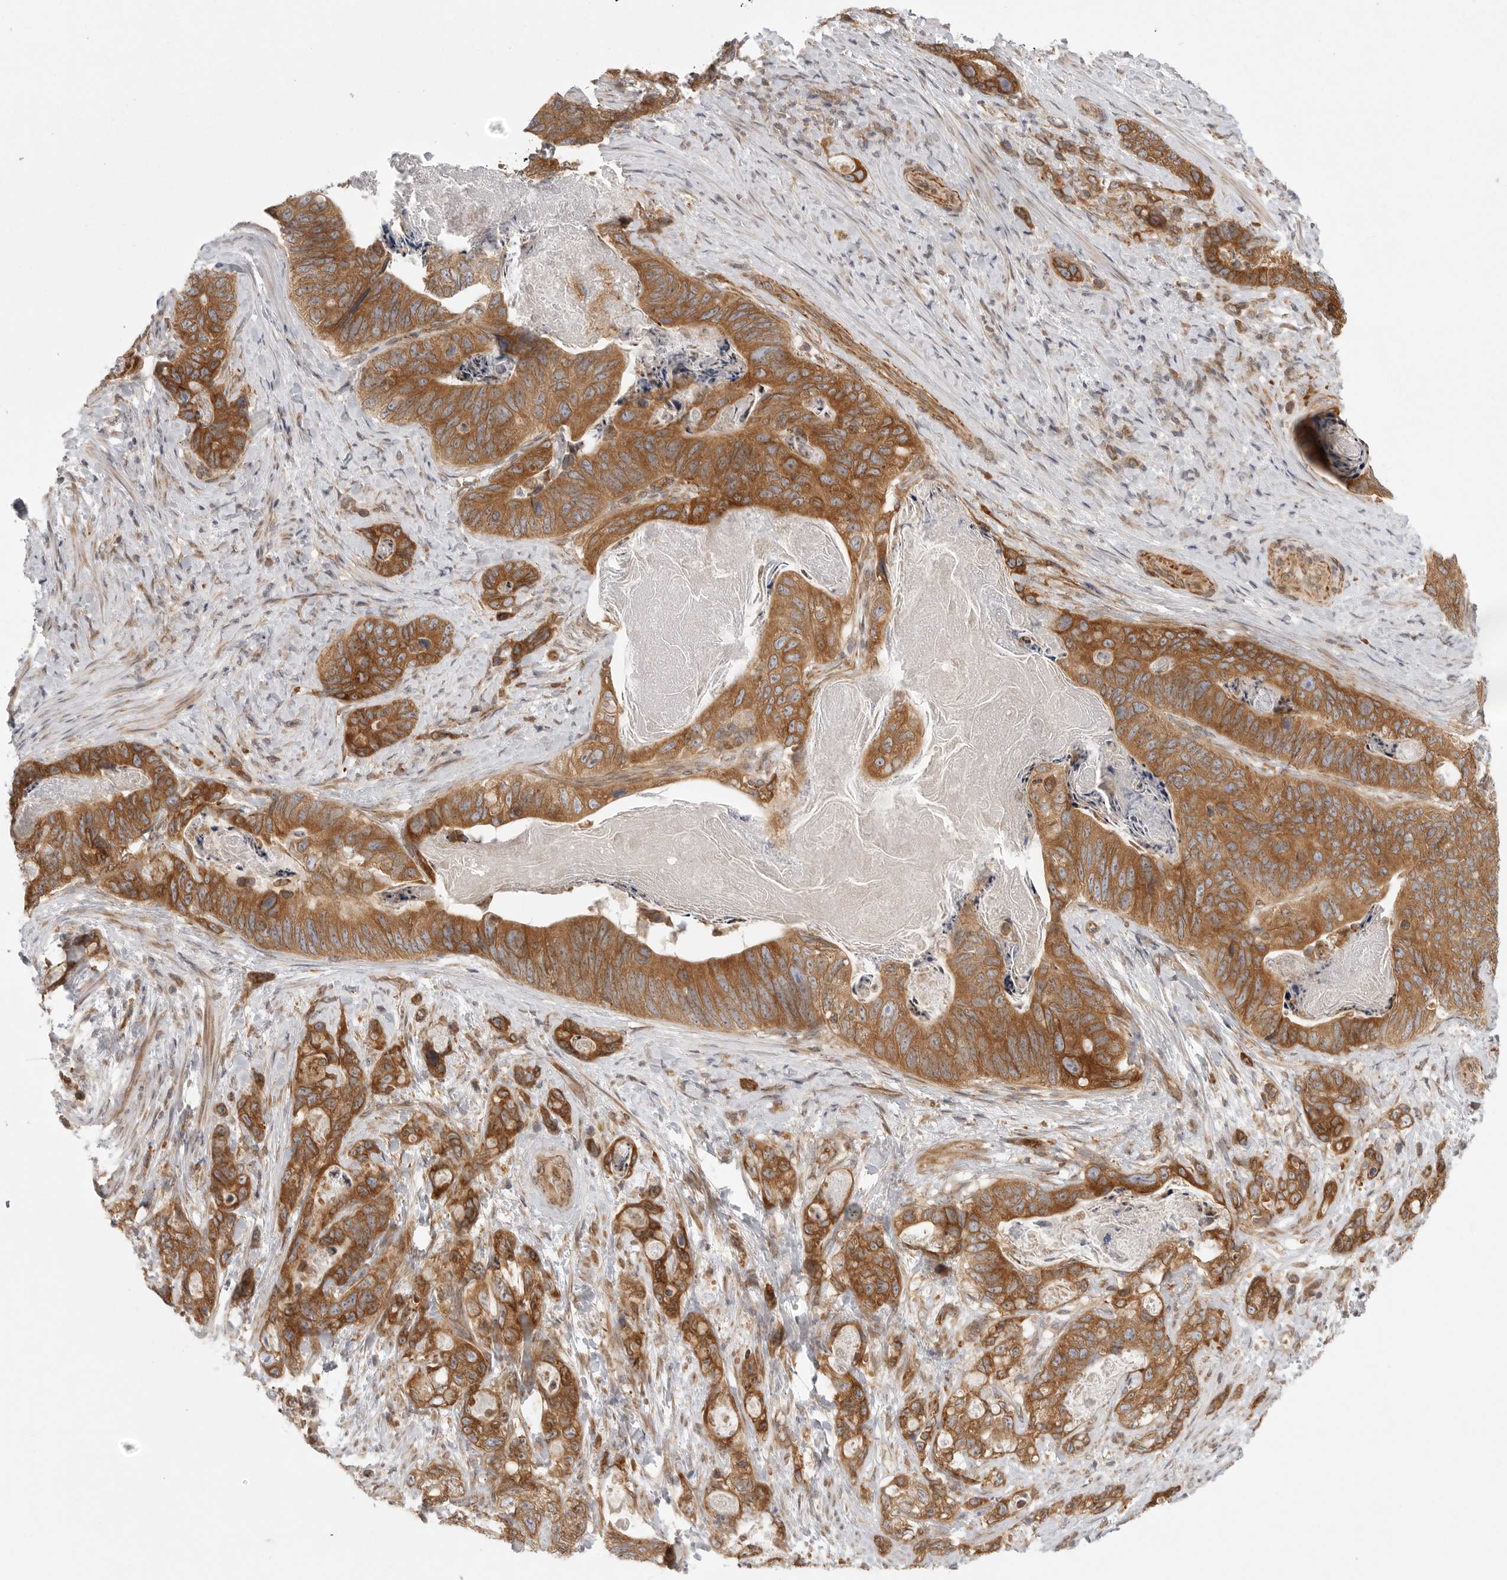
{"staining": {"intensity": "moderate", "quantity": ">75%", "location": "cytoplasmic/membranous"}, "tissue": "stomach cancer", "cell_type": "Tumor cells", "image_type": "cancer", "snomed": [{"axis": "morphology", "description": "Normal tissue, NOS"}, {"axis": "morphology", "description": "Adenocarcinoma, NOS"}, {"axis": "topography", "description": "Stomach"}], "caption": "Immunohistochemistry (IHC) (DAB (3,3'-diaminobenzidine)) staining of human stomach adenocarcinoma demonstrates moderate cytoplasmic/membranous protein staining in about >75% of tumor cells. Immunohistochemistry (IHC) stains the protein in brown and the nuclei are stained blue.", "gene": "CERS2", "patient": {"sex": "female", "age": 89}}